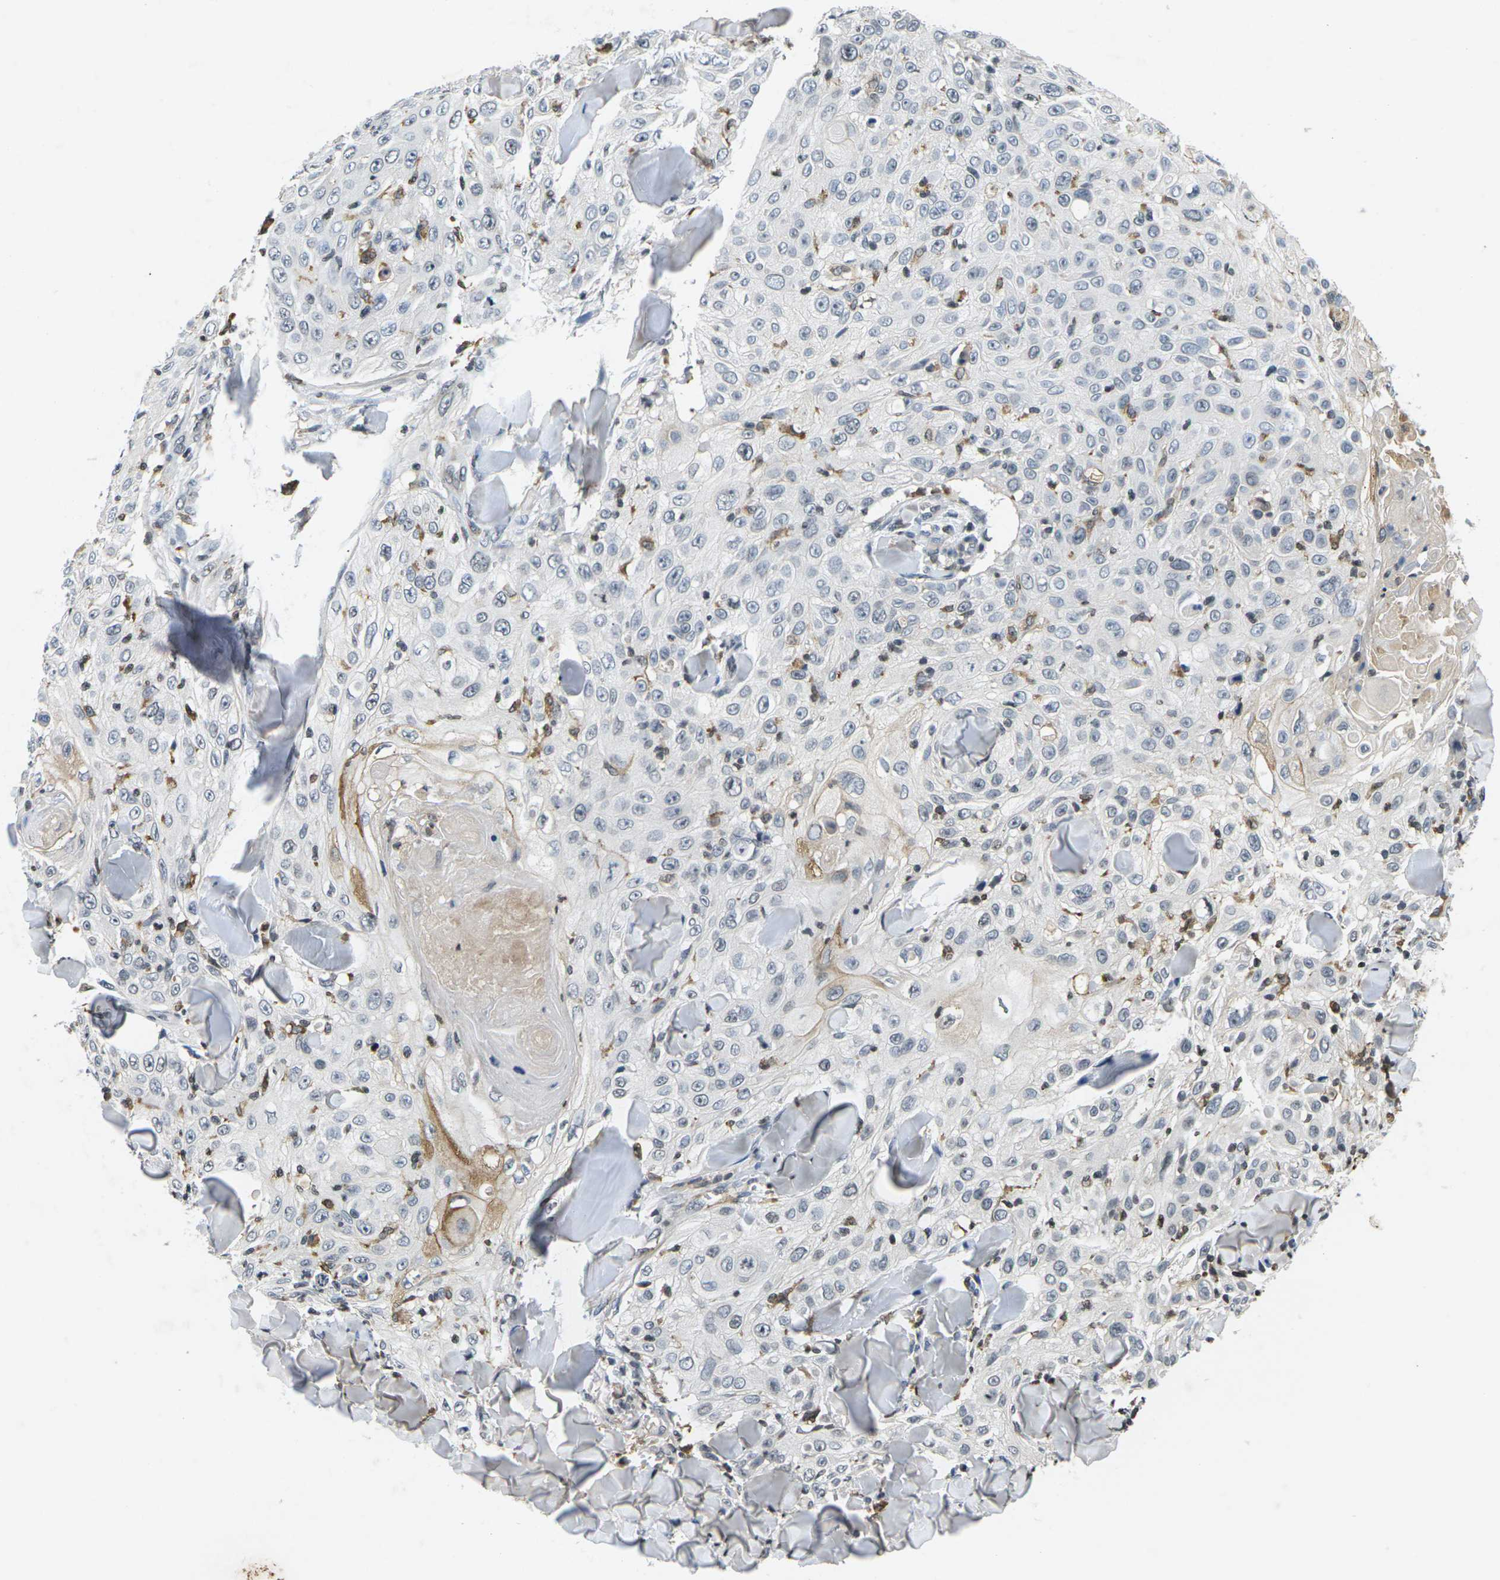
{"staining": {"intensity": "moderate", "quantity": "<25%", "location": "cytoplasmic/membranous"}, "tissue": "skin cancer", "cell_type": "Tumor cells", "image_type": "cancer", "snomed": [{"axis": "morphology", "description": "Squamous cell carcinoma, NOS"}, {"axis": "topography", "description": "Skin"}], "caption": "Immunohistochemistry photomicrograph of neoplastic tissue: skin squamous cell carcinoma stained using immunohistochemistry displays low levels of moderate protein expression localized specifically in the cytoplasmic/membranous of tumor cells, appearing as a cytoplasmic/membranous brown color.", "gene": "C1QC", "patient": {"sex": "male", "age": 86}}